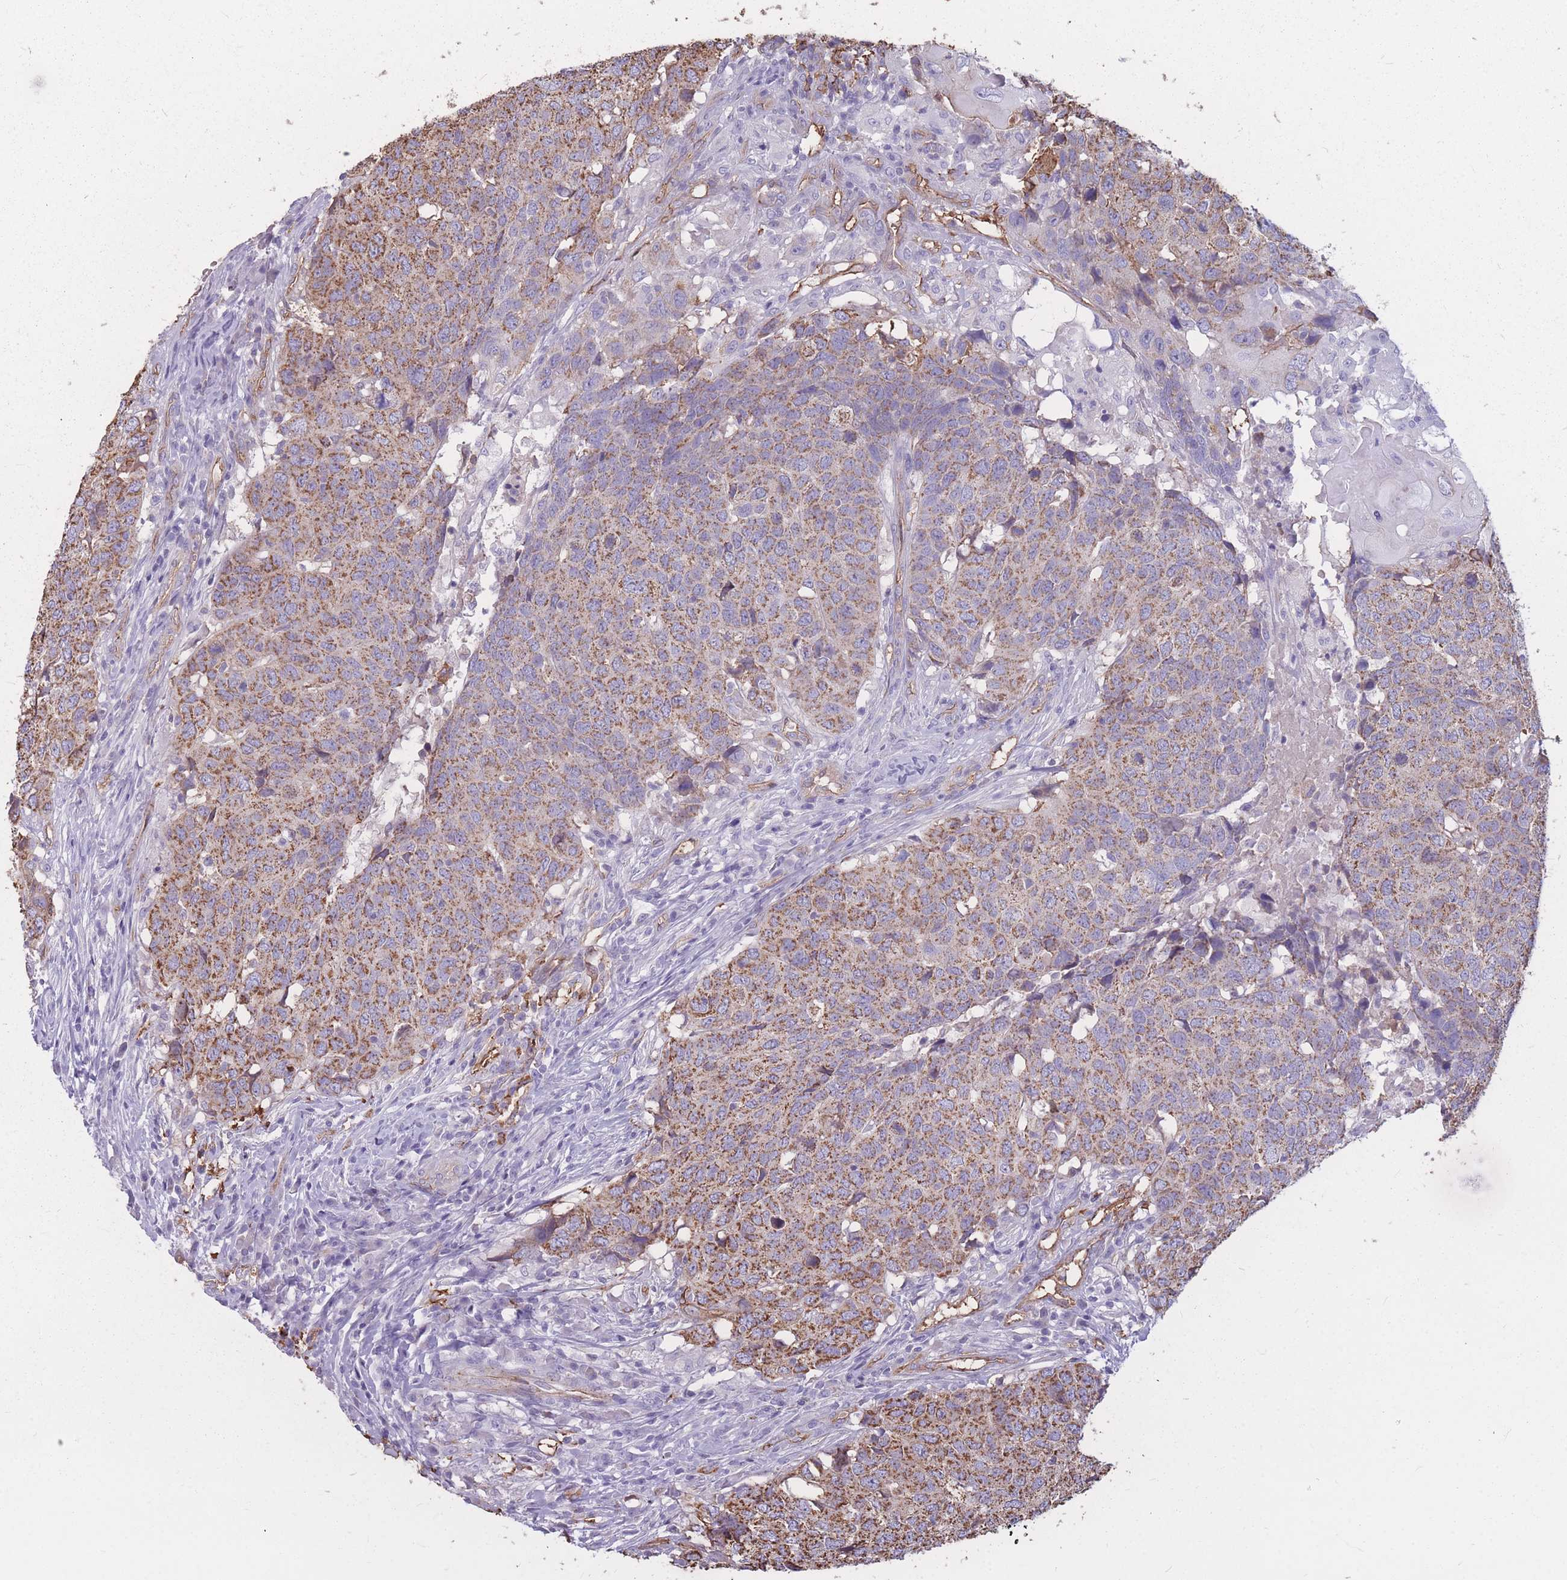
{"staining": {"intensity": "moderate", "quantity": ">75%", "location": "cytoplasmic/membranous"}, "tissue": "head and neck cancer", "cell_type": "Tumor cells", "image_type": "cancer", "snomed": [{"axis": "morphology", "description": "Normal tissue, NOS"}, {"axis": "morphology", "description": "Squamous cell carcinoma, NOS"}, {"axis": "topography", "description": "Skeletal muscle"}, {"axis": "topography", "description": "Vascular tissue"}, {"axis": "topography", "description": "Peripheral nerve tissue"}, {"axis": "topography", "description": "Head-Neck"}], "caption": "Immunohistochemistry photomicrograph of human squamous cell carcinoma (head and neck) stained for a protein (brown), which demonstrates medium levels of moderate cytoplasmic/membranous staining in about >75% of tumor cells.", "gene": "GNA11", "patient": {"sex": "male", "age": 66}}